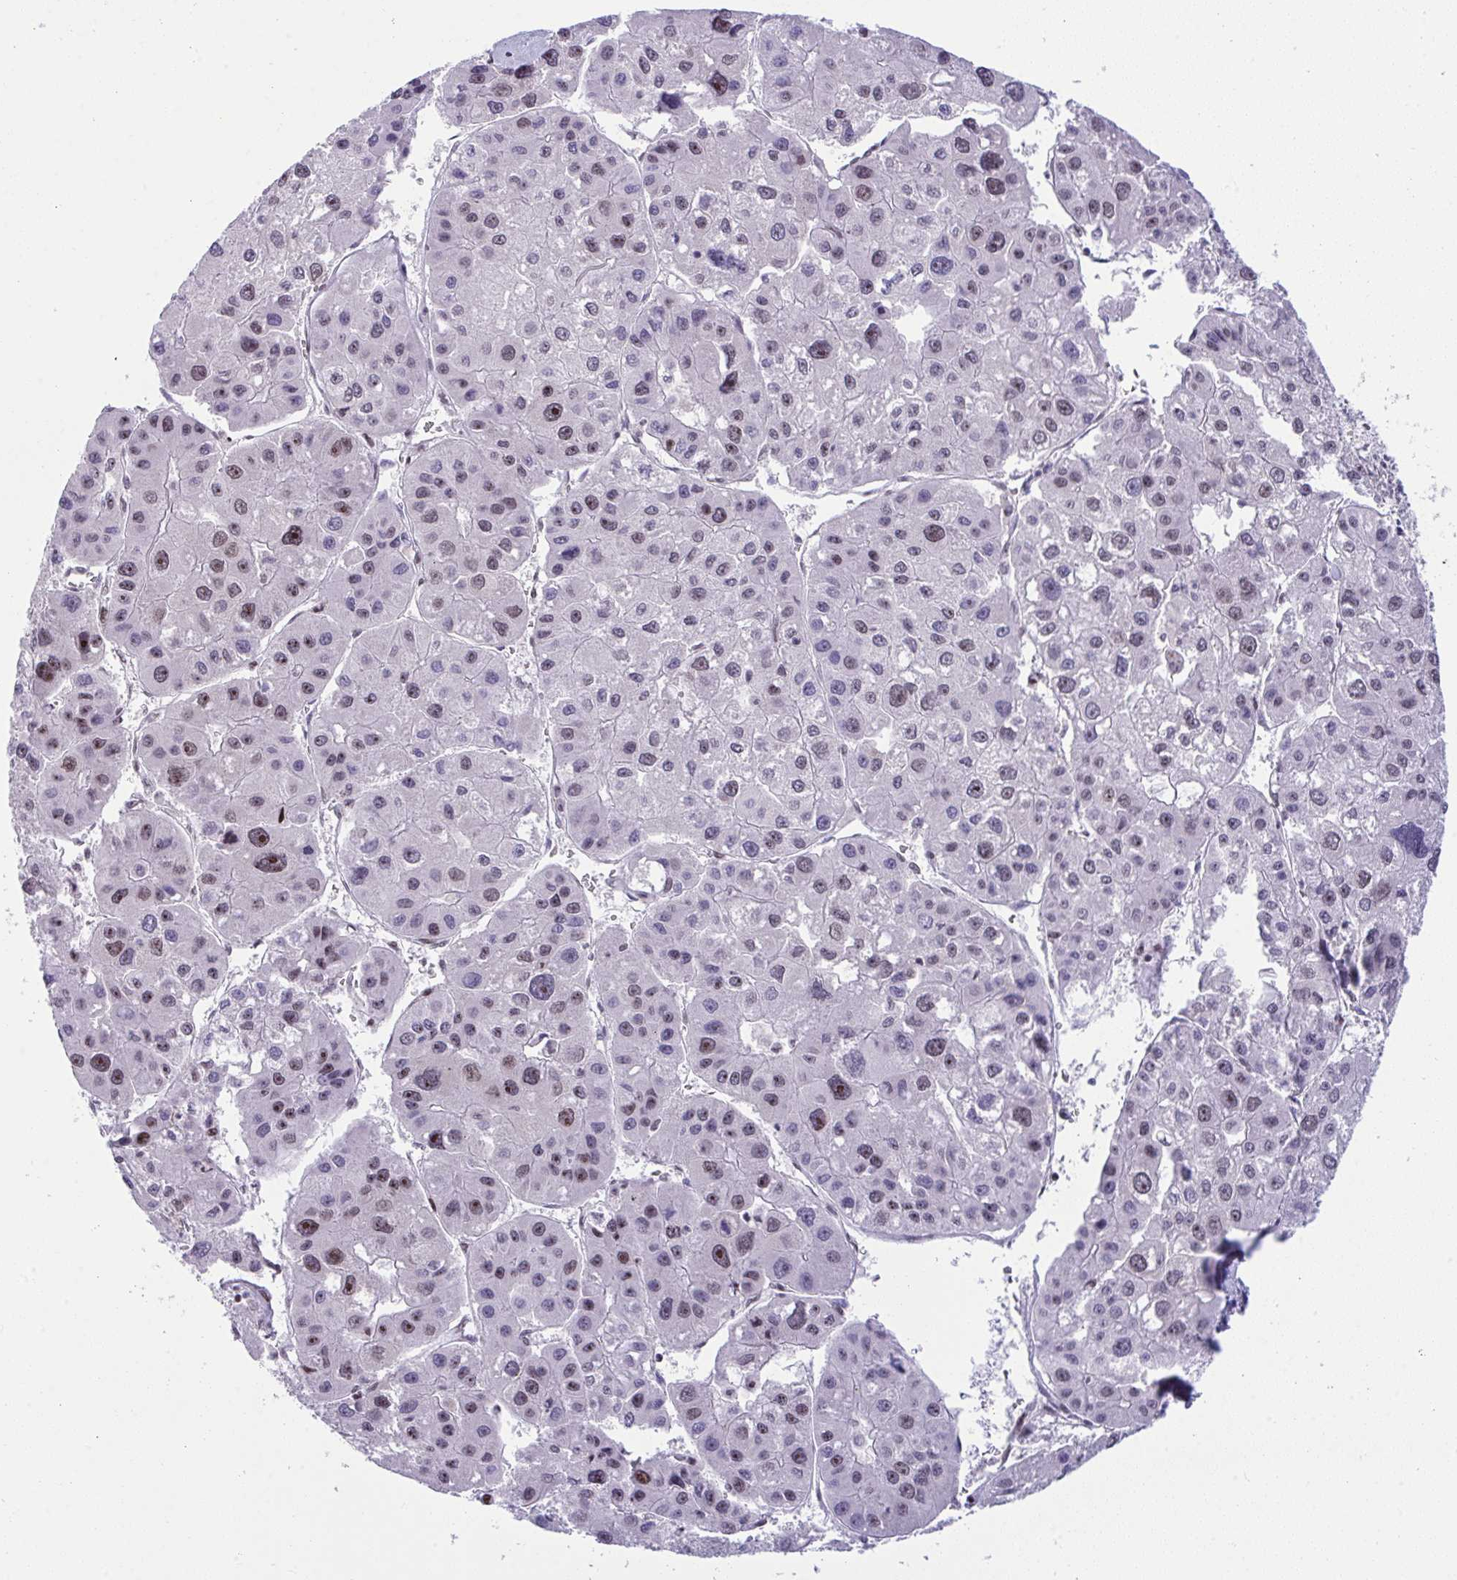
{"staining": {"intensity": "moderate", "quantity": "<25%", "location": "nuclear"}, "tissue": "liver cancer", "cell_type": "Tumor cells", "image_type": "cancer", "snomed": [{"axis": "morphology", "description": "Carcinoma, Hepatocellular, NOS"}, {"axis": "topography", "description": "Liver"}], "caption": "The micrograph displays staining of hepatocellular carcinoma (liver), revealing moderate nuclear protein staining (brown color) within tumor cells. (brown staining indicates protein expression, while blue staining denotes nuclei).", "gene": "ZFHX3", "patient": {"sex": "male", "age": 73}}